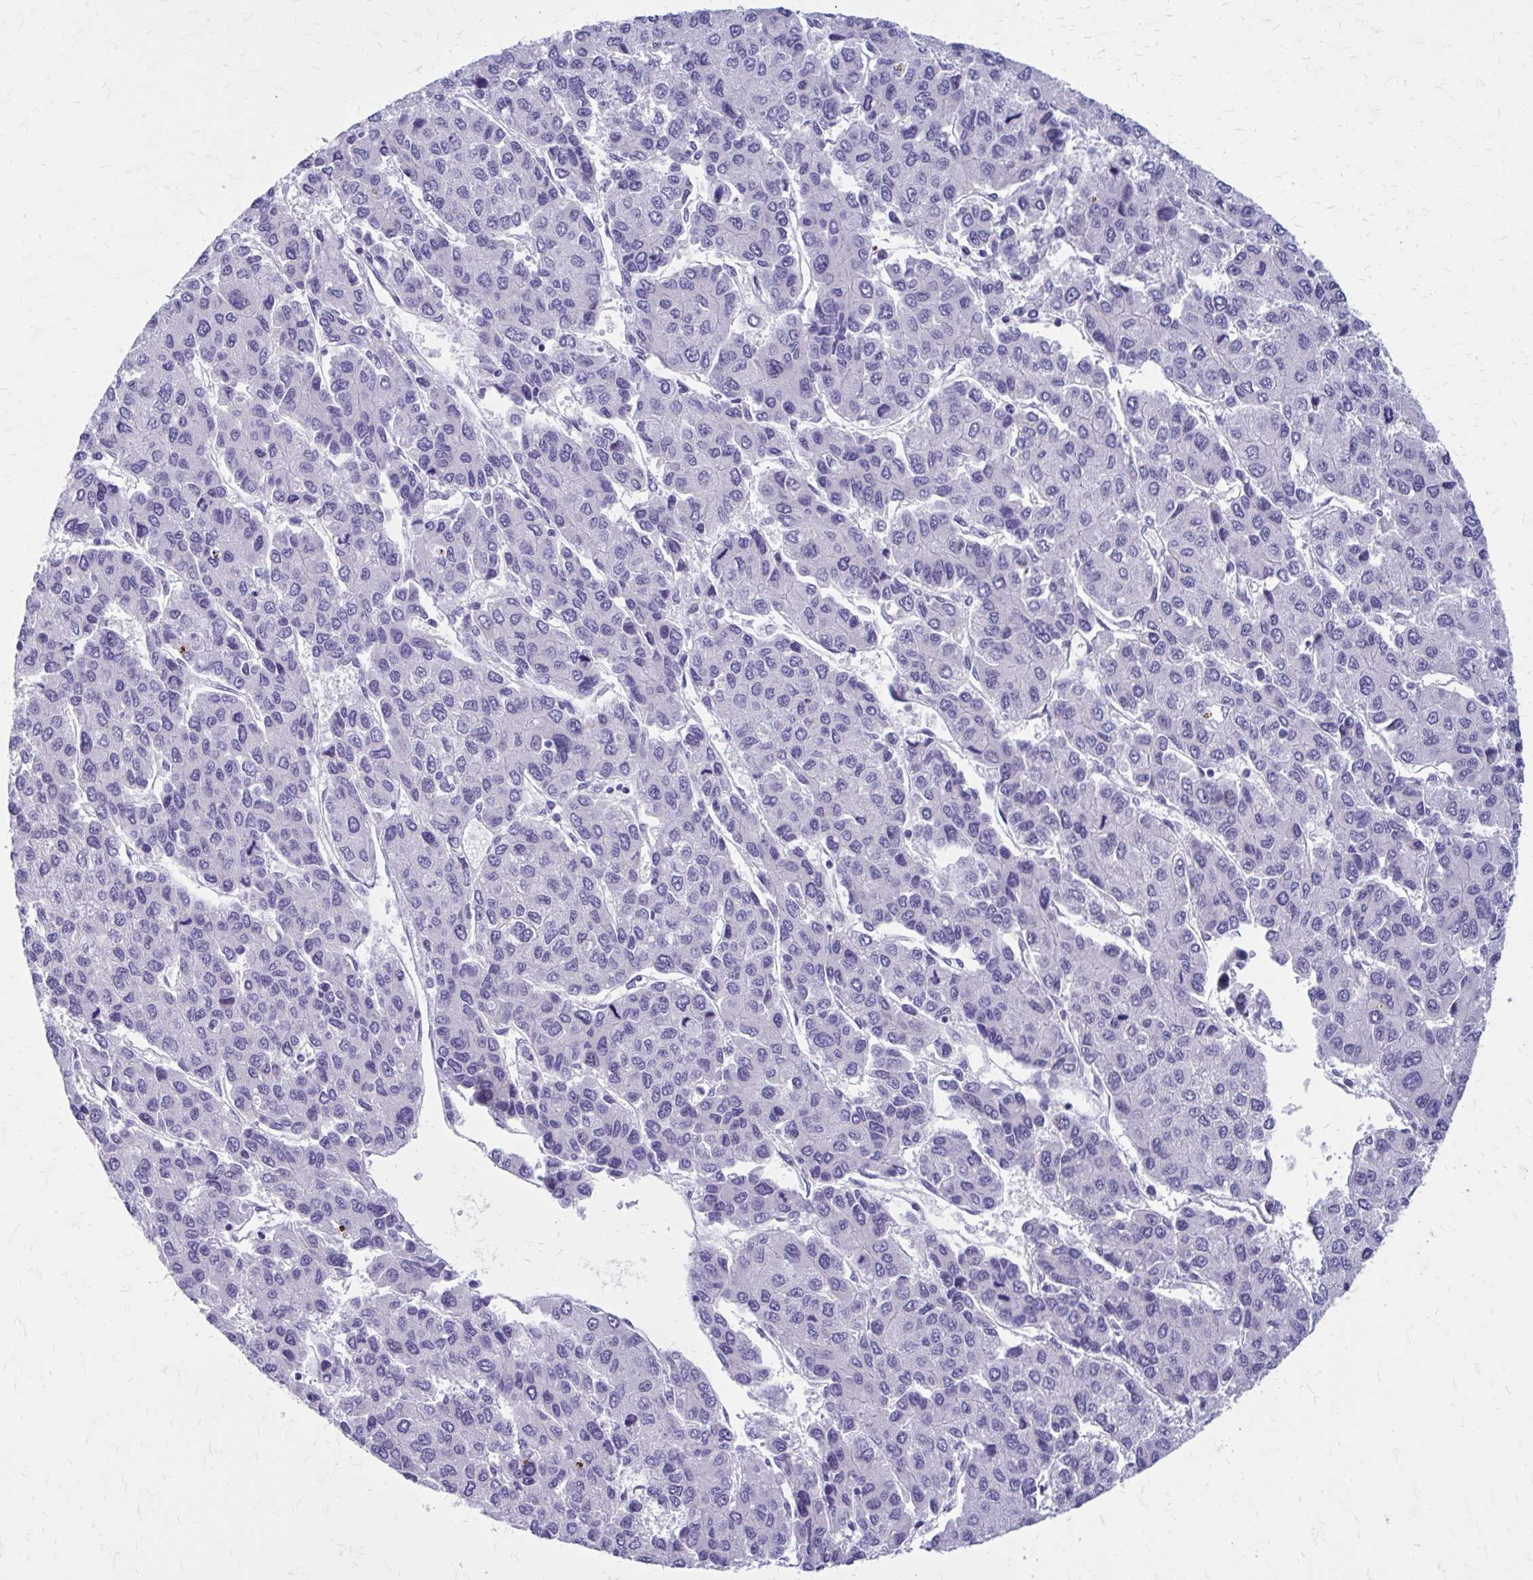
{"staining": {"intensity": "negative", "quantity": "none", "location": "none"}, "tissue": "liver cancer", "cell_type": "Tumor cells", "image_type": "cancer", "snomed": [{"axis": "morphology", "description": "Carcinoma, Hepatocellular, NOS"}, {"axis": "topography", "description": "Liver"}], "caption": "Immunohistochemical staining of hepatocellular carcinoma (liver) shows no significant expression in tumor cells.", "gene": "LCN15", "patient": {"sex": "female", "age": 66}}